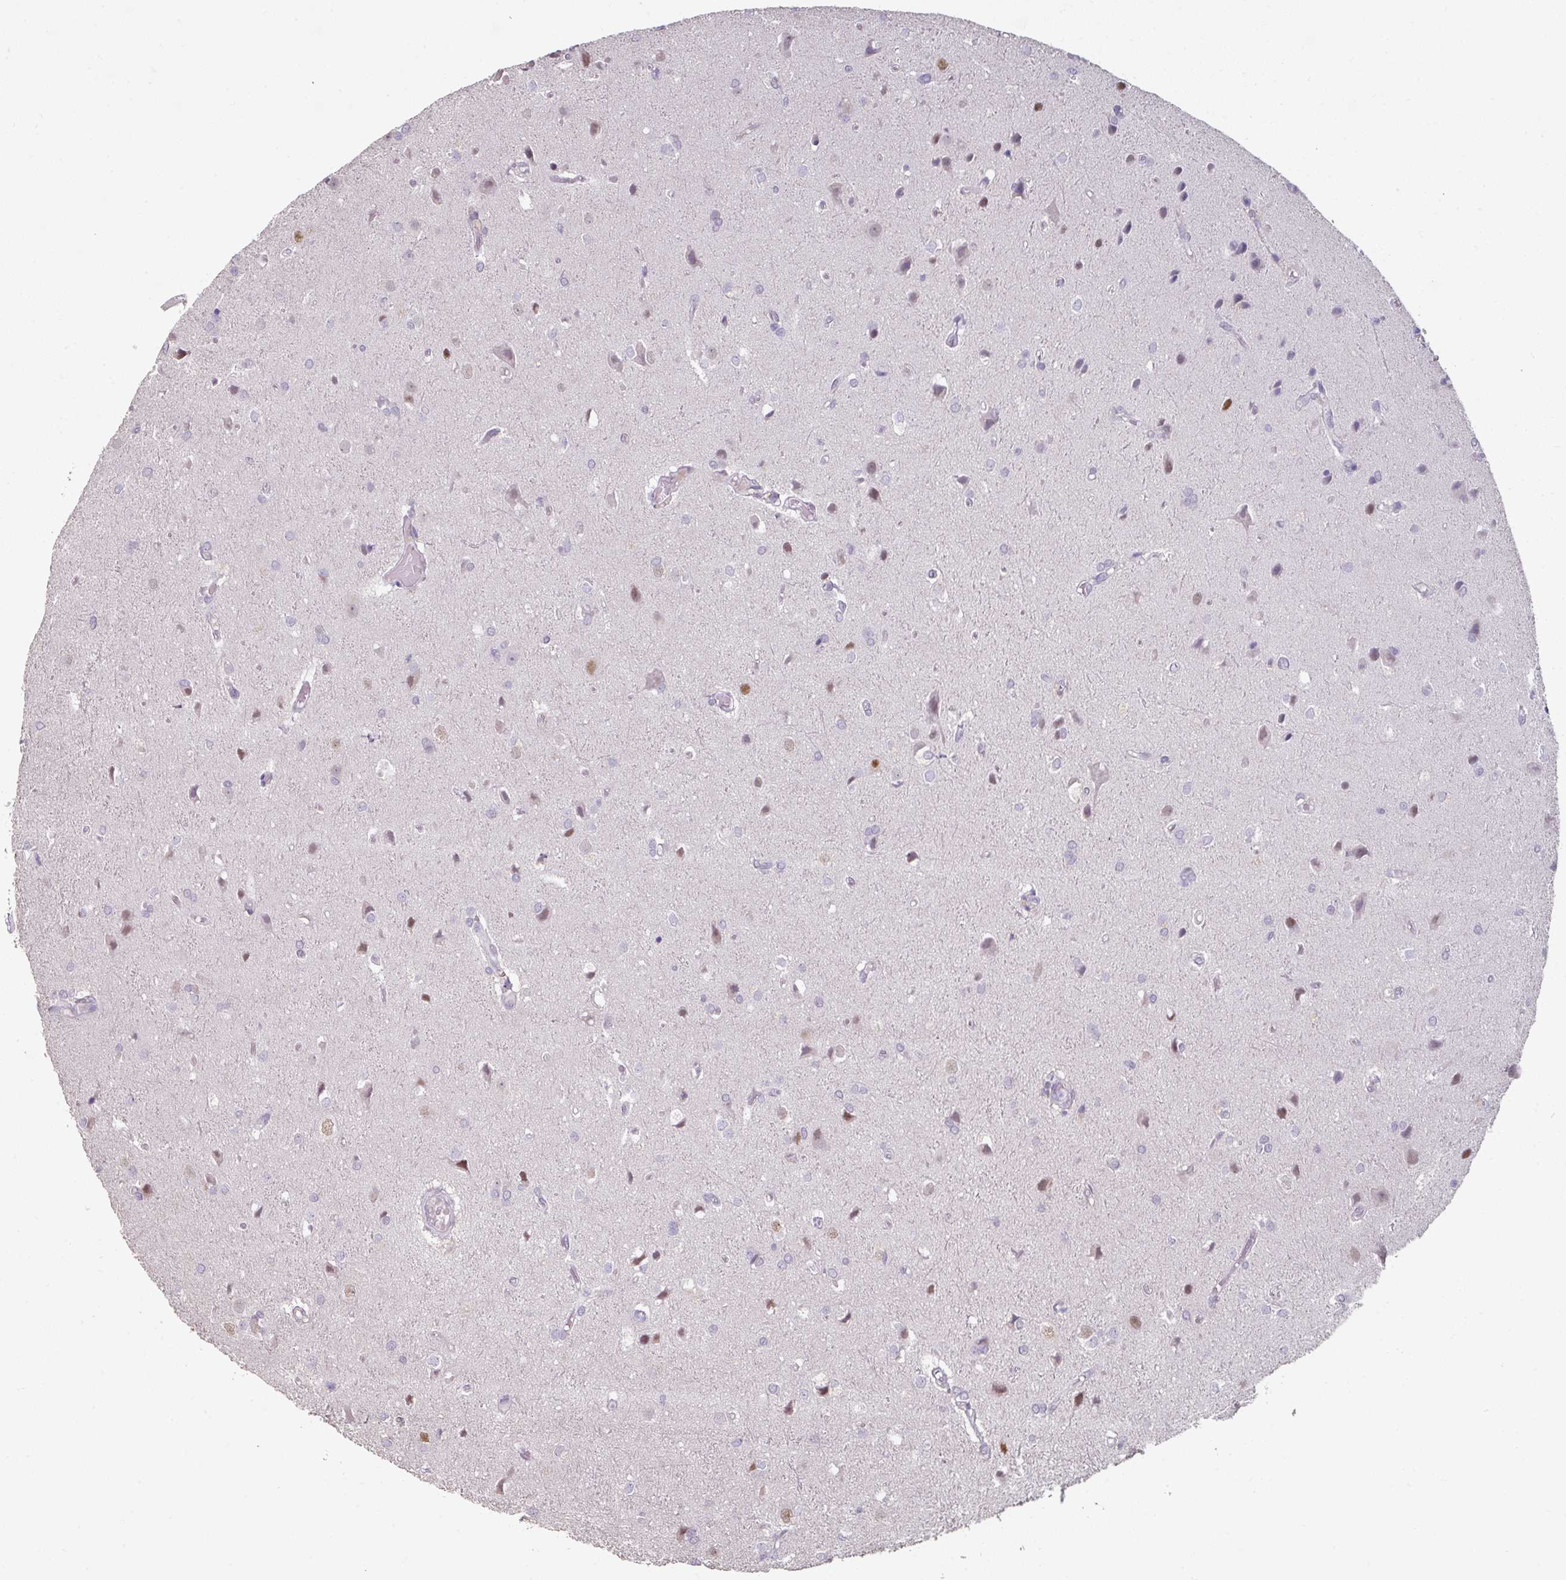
{"staining": {"intensity": "negative", "quantity": "none", "location": "none"}, "tissue": "glioma", "cell_type": "Tumor cells", "image_type": "cancer", "snomed": [{"axis": "morphology", "description": "Glioma, malignant, High grade"}, {"axis": "topography", "description": "Brain"}], "caption": "DAB (3,3'-diaminobenzidine) immunohistochemical staining of malignant glioma (high-grade) exhibits no significant expression in tumor cells.", "gene": "ELK1", "patient": {"sex": "female", "age": 50}}